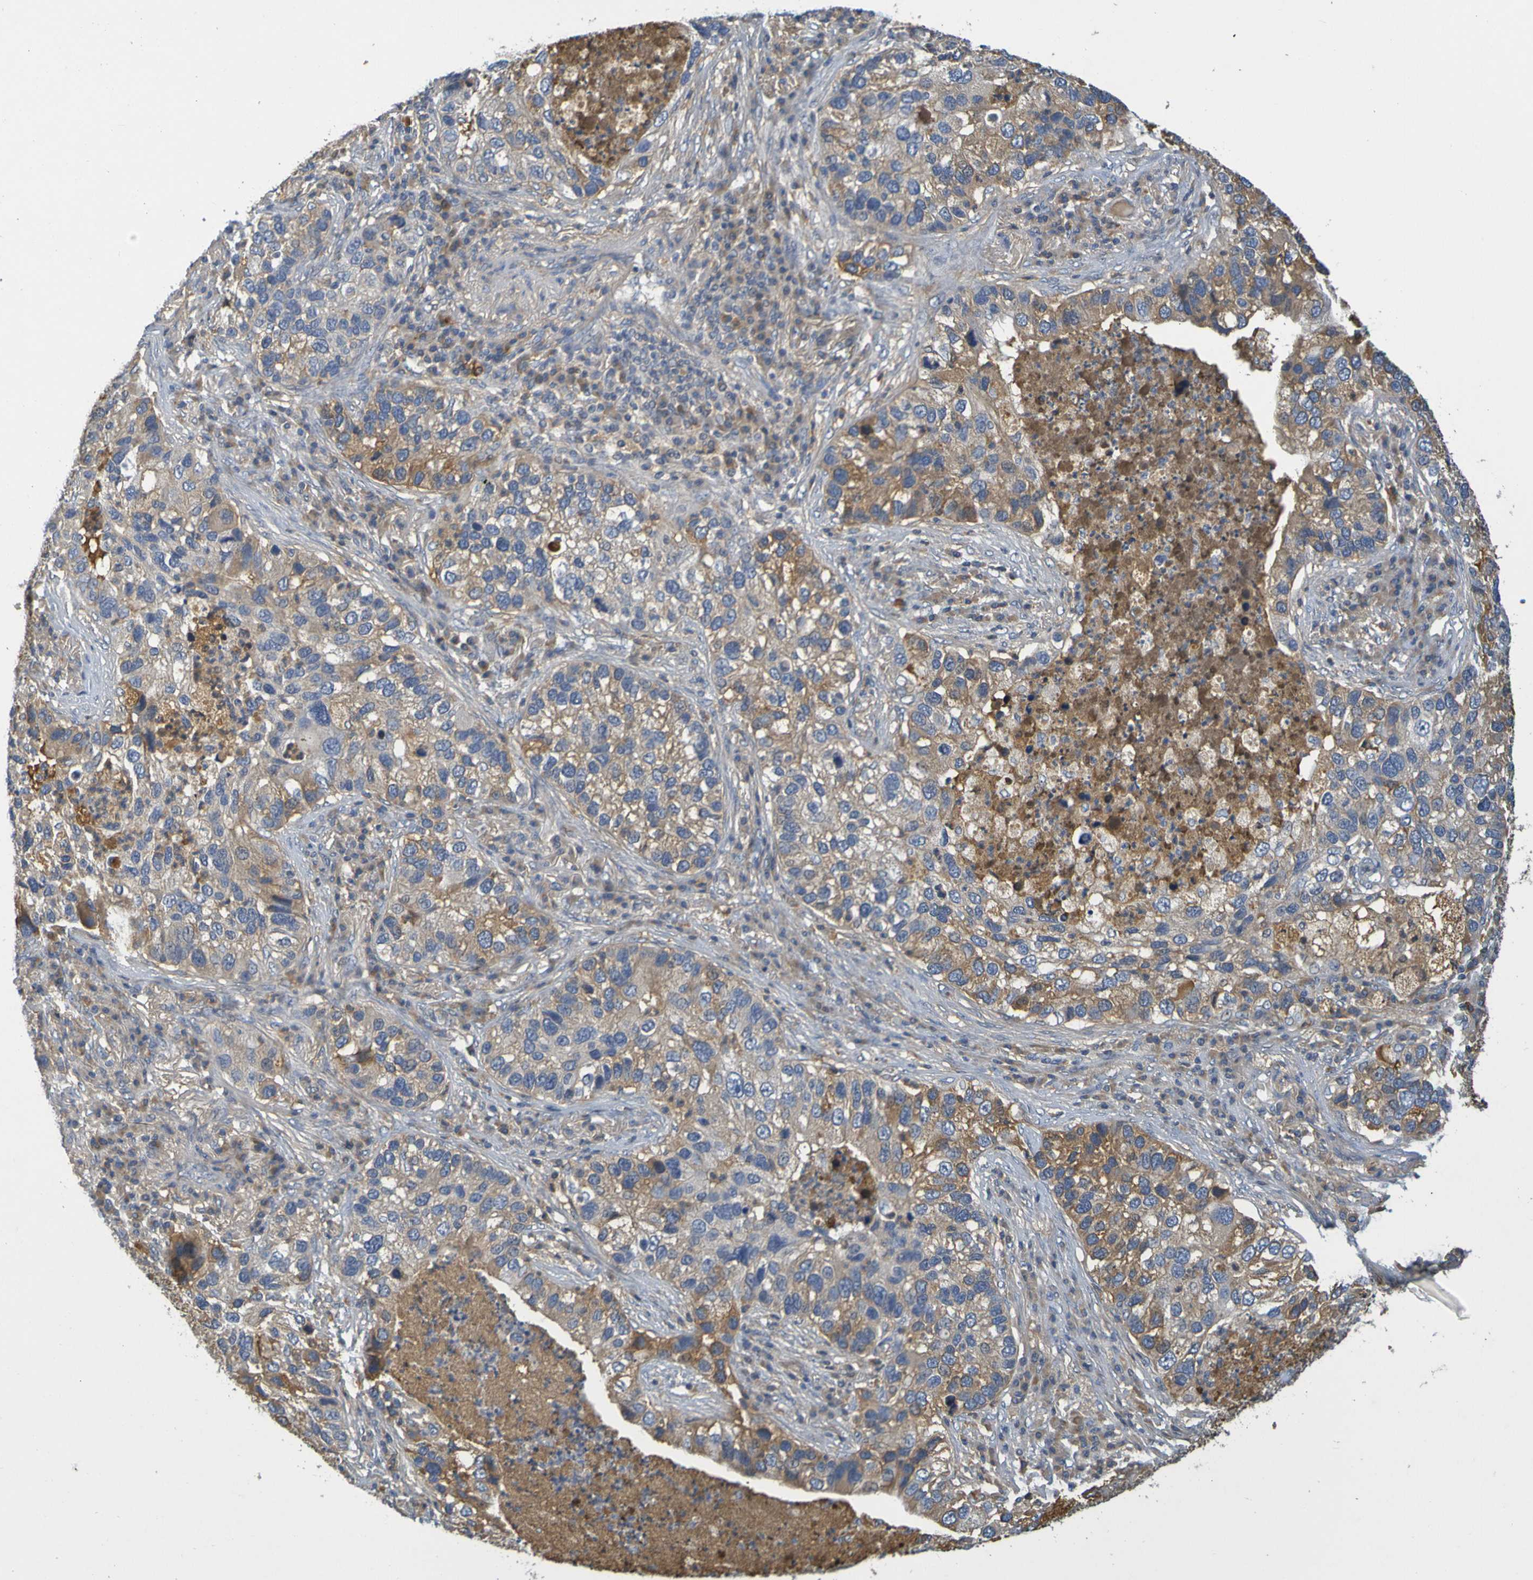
{"staining": {"intensity": "moderate", "quantity": ">75%", "location": "cytoplasmic/membranous"}, "tissue": "lung cancer", "cell_type": "Tumor cells", "image_type": "cancer", "snomed": [{"axis": "morphology", "description": "Normal tissue, NOS"}, {"axis": "morphology", "description": "Adenocarcinoma, NOS"}, {"axis": "topography", "description": "Bronchus"}, {"axis": "topography", "description": "Lung"}], "caption": "Adenocarcinoma (lung) stained with DAB immunohistochemistry exhibits medium levels of moderate cytoplasmic/membranous positivity in approximately >75% of tumor cells.", "gene": "C1QA", "patient": {"sex": "male", "age": 54}}